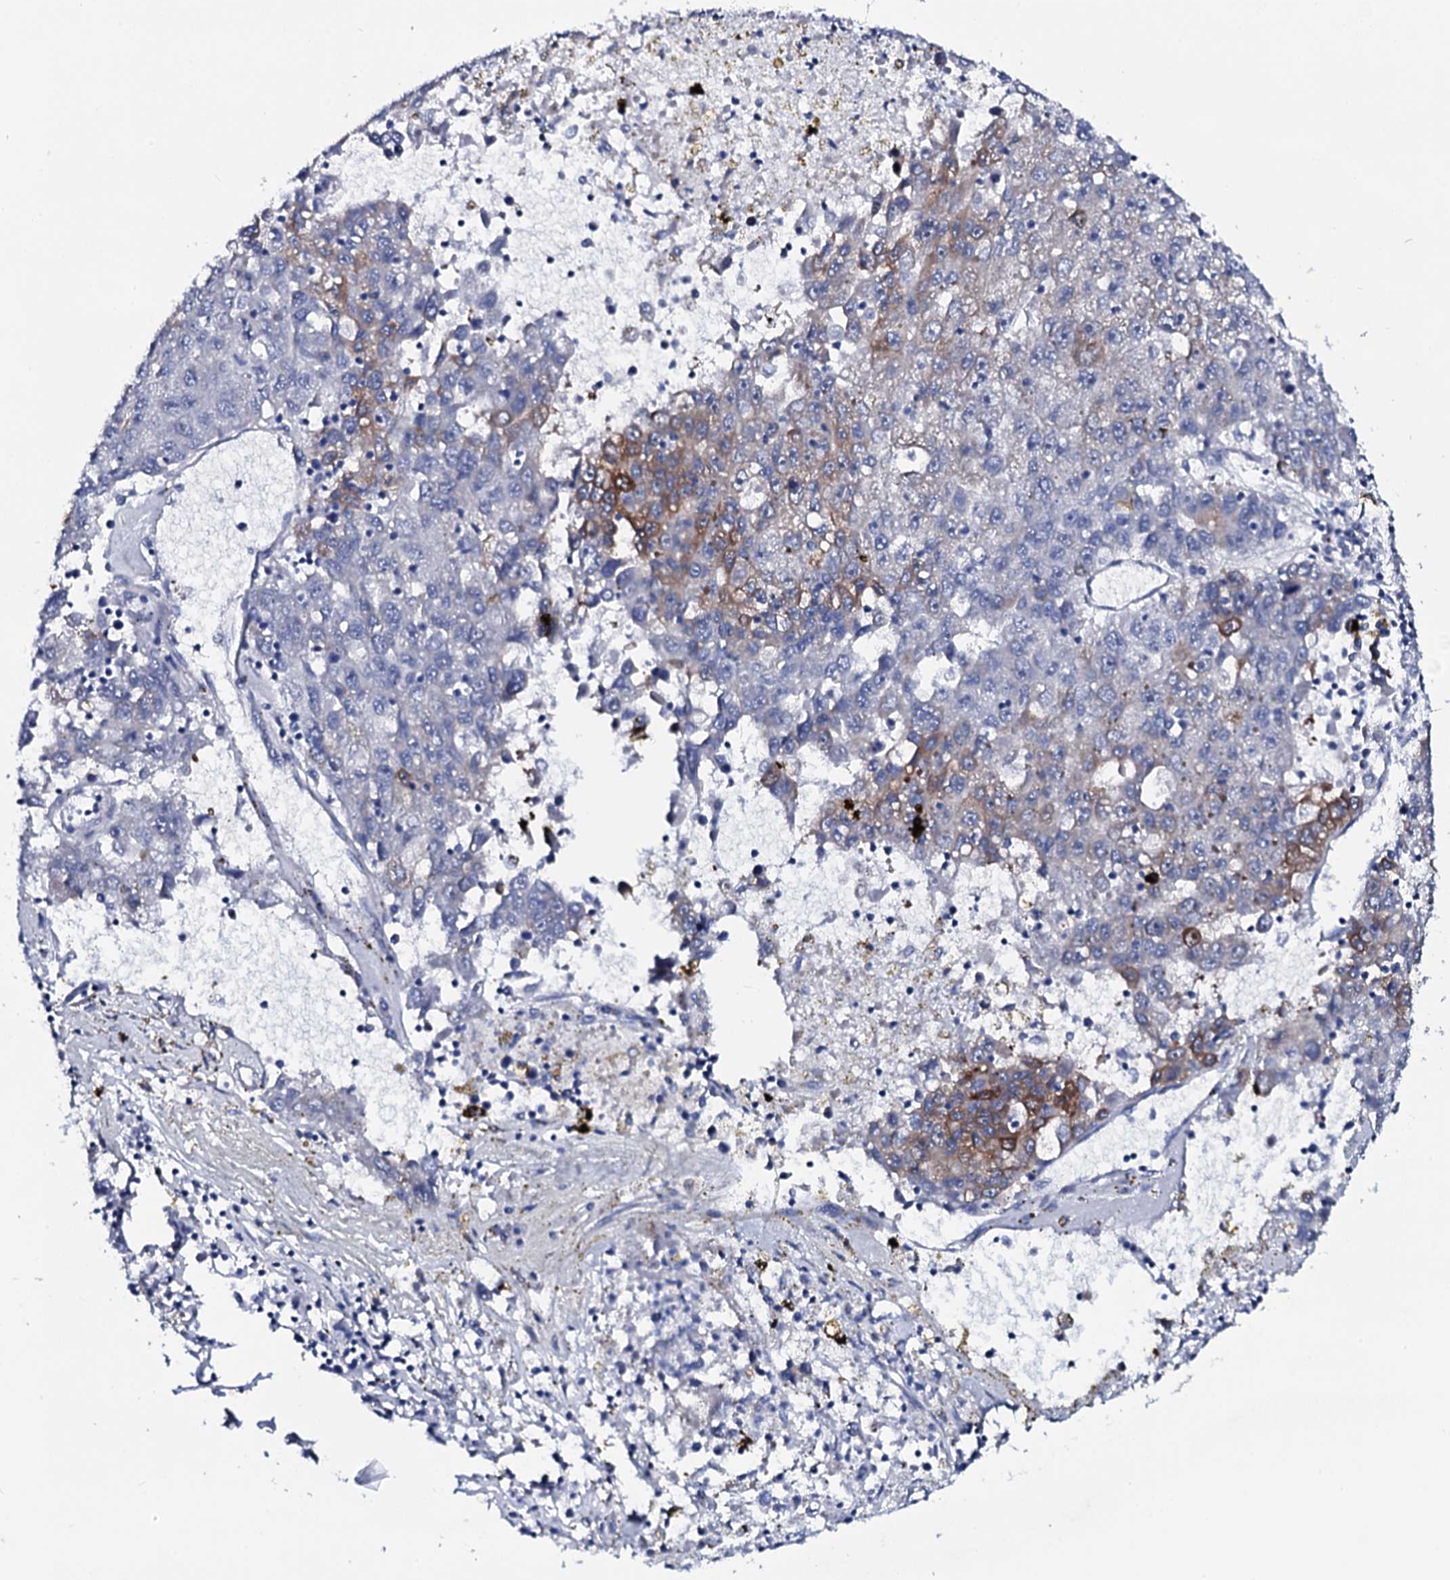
{"staining": {"intensity": "moderate", "quantity": "<25%", "location": "cytoplasmic/membranous"}, "tissue": "liver cancer", "cell_type": "Tumor cells", "image_type": "cancer", "snomed": [{"axis": "morphology", "description": "Carcinoma, Hepatocellular, NOS"}, {"axis": "topography", "description": "Liver"}], "caption": "High-power microscopy captured an IHC micrograph of liver cancer, revealing moderate cytoplasmic/membranous positivity in approximately <25% of tumor cells. The staining was performed using DAB (3,3'-diaminobenzidine), with brown indicating positive protein expression. Nuclei are stained blue with hematoxylin.", "gene": "GYS2", "patient": {"sex": "male", "age": 49}}